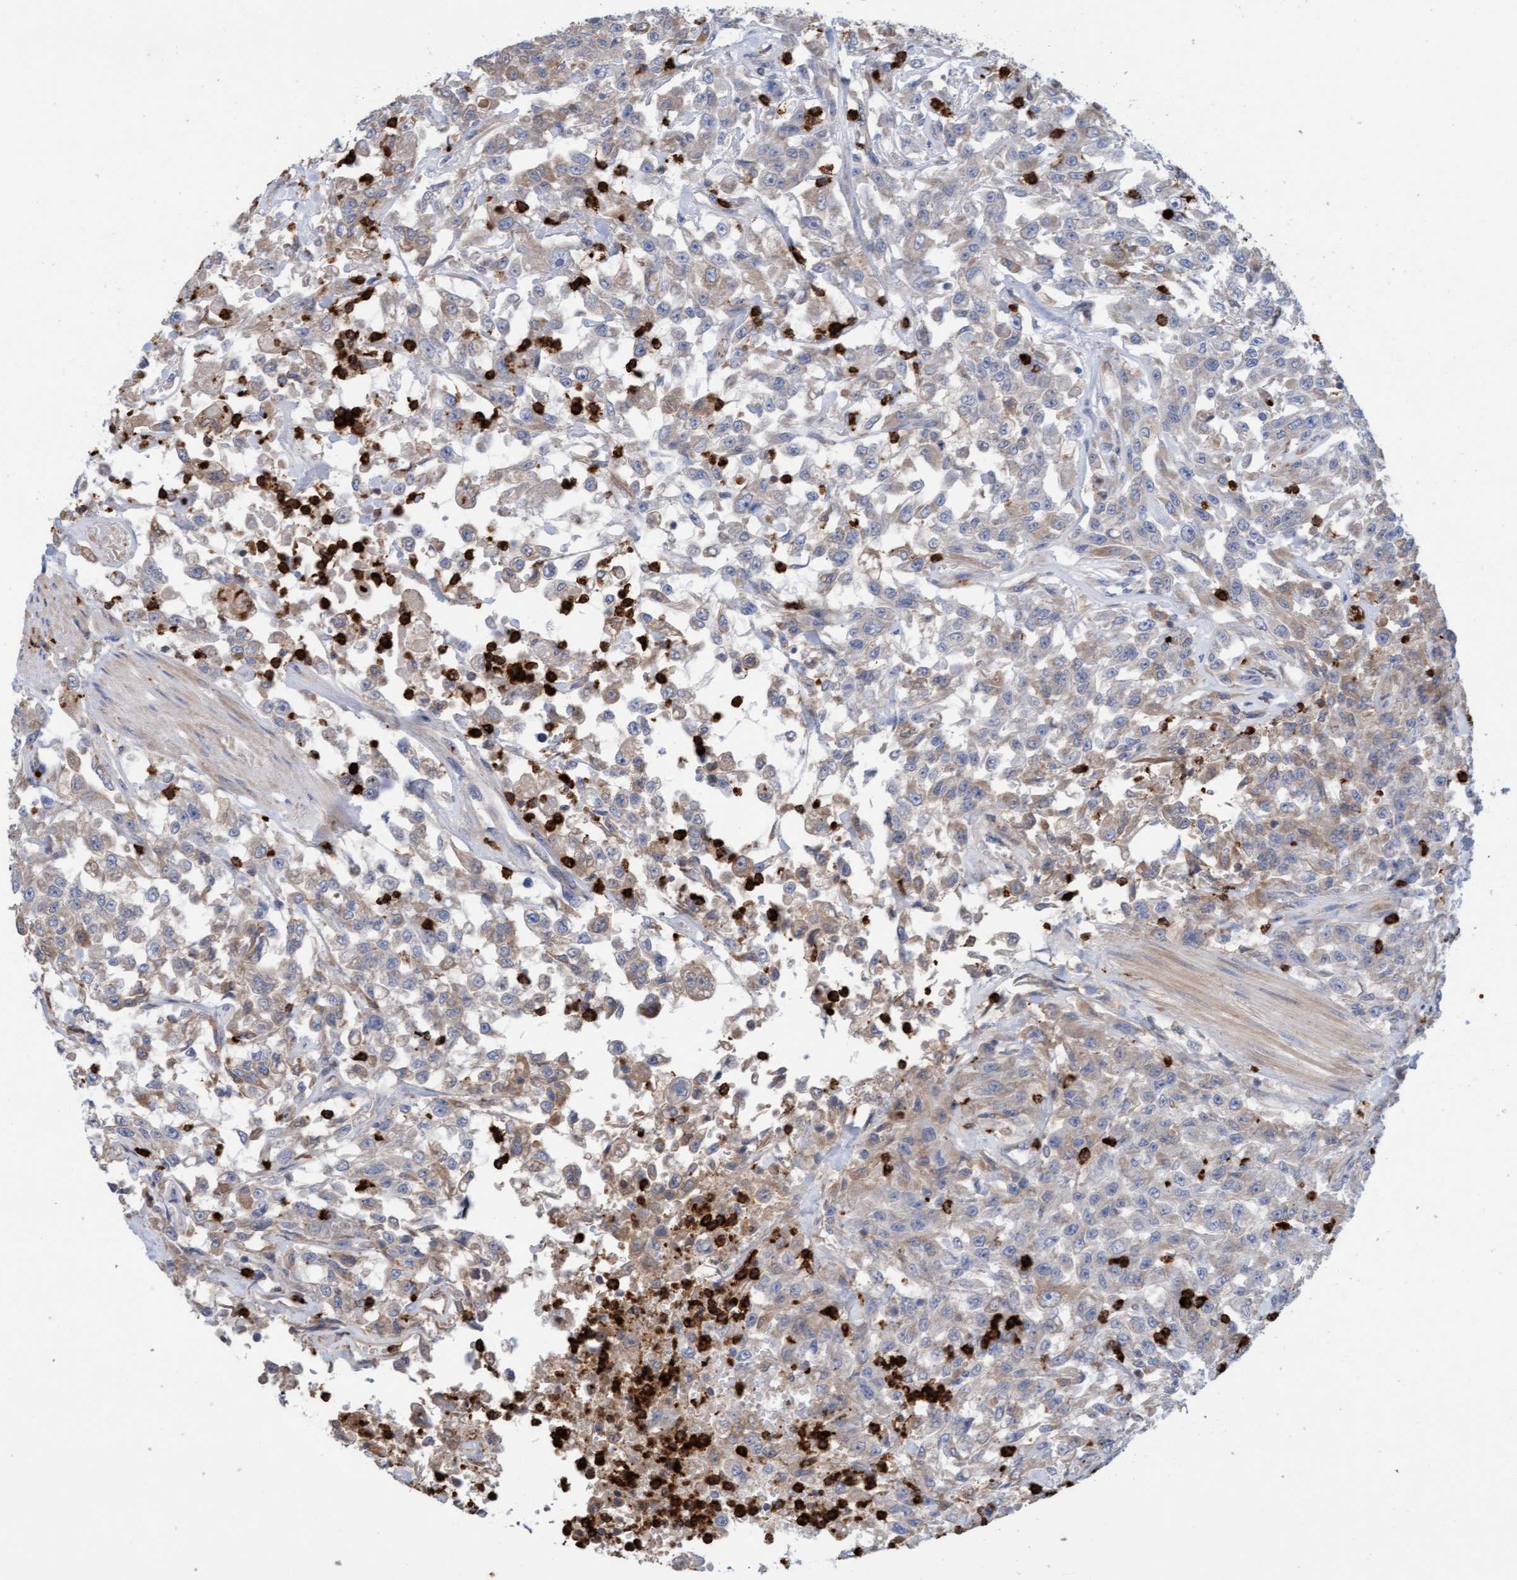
{"staining": {"intensity": "weak", "quantity": "25%-75%", "location": "cytoplasmic/membranous"}, "tissue": "urothelial cancer", "cell_type": "Tumor cells", "image_type": "cancer", "snomed": [{"axis": "morphology", "description": "Urothelial carcinoma, High grade"}, {"axis": "topography", "description": "Urinary bladder"}], "caption": "IHC micrograph of neoplastic tissue: urothelial cancer stained using immunohistochemistry (IHC) demonstrates low levels of weak protein expression localized specifically in the cytoplasmic/membranous of tumor cells, appearing as a cytoplasmic/membranous brown color.", "gene": "MMP8", "patient": {"sex": "male", "age": 46}}